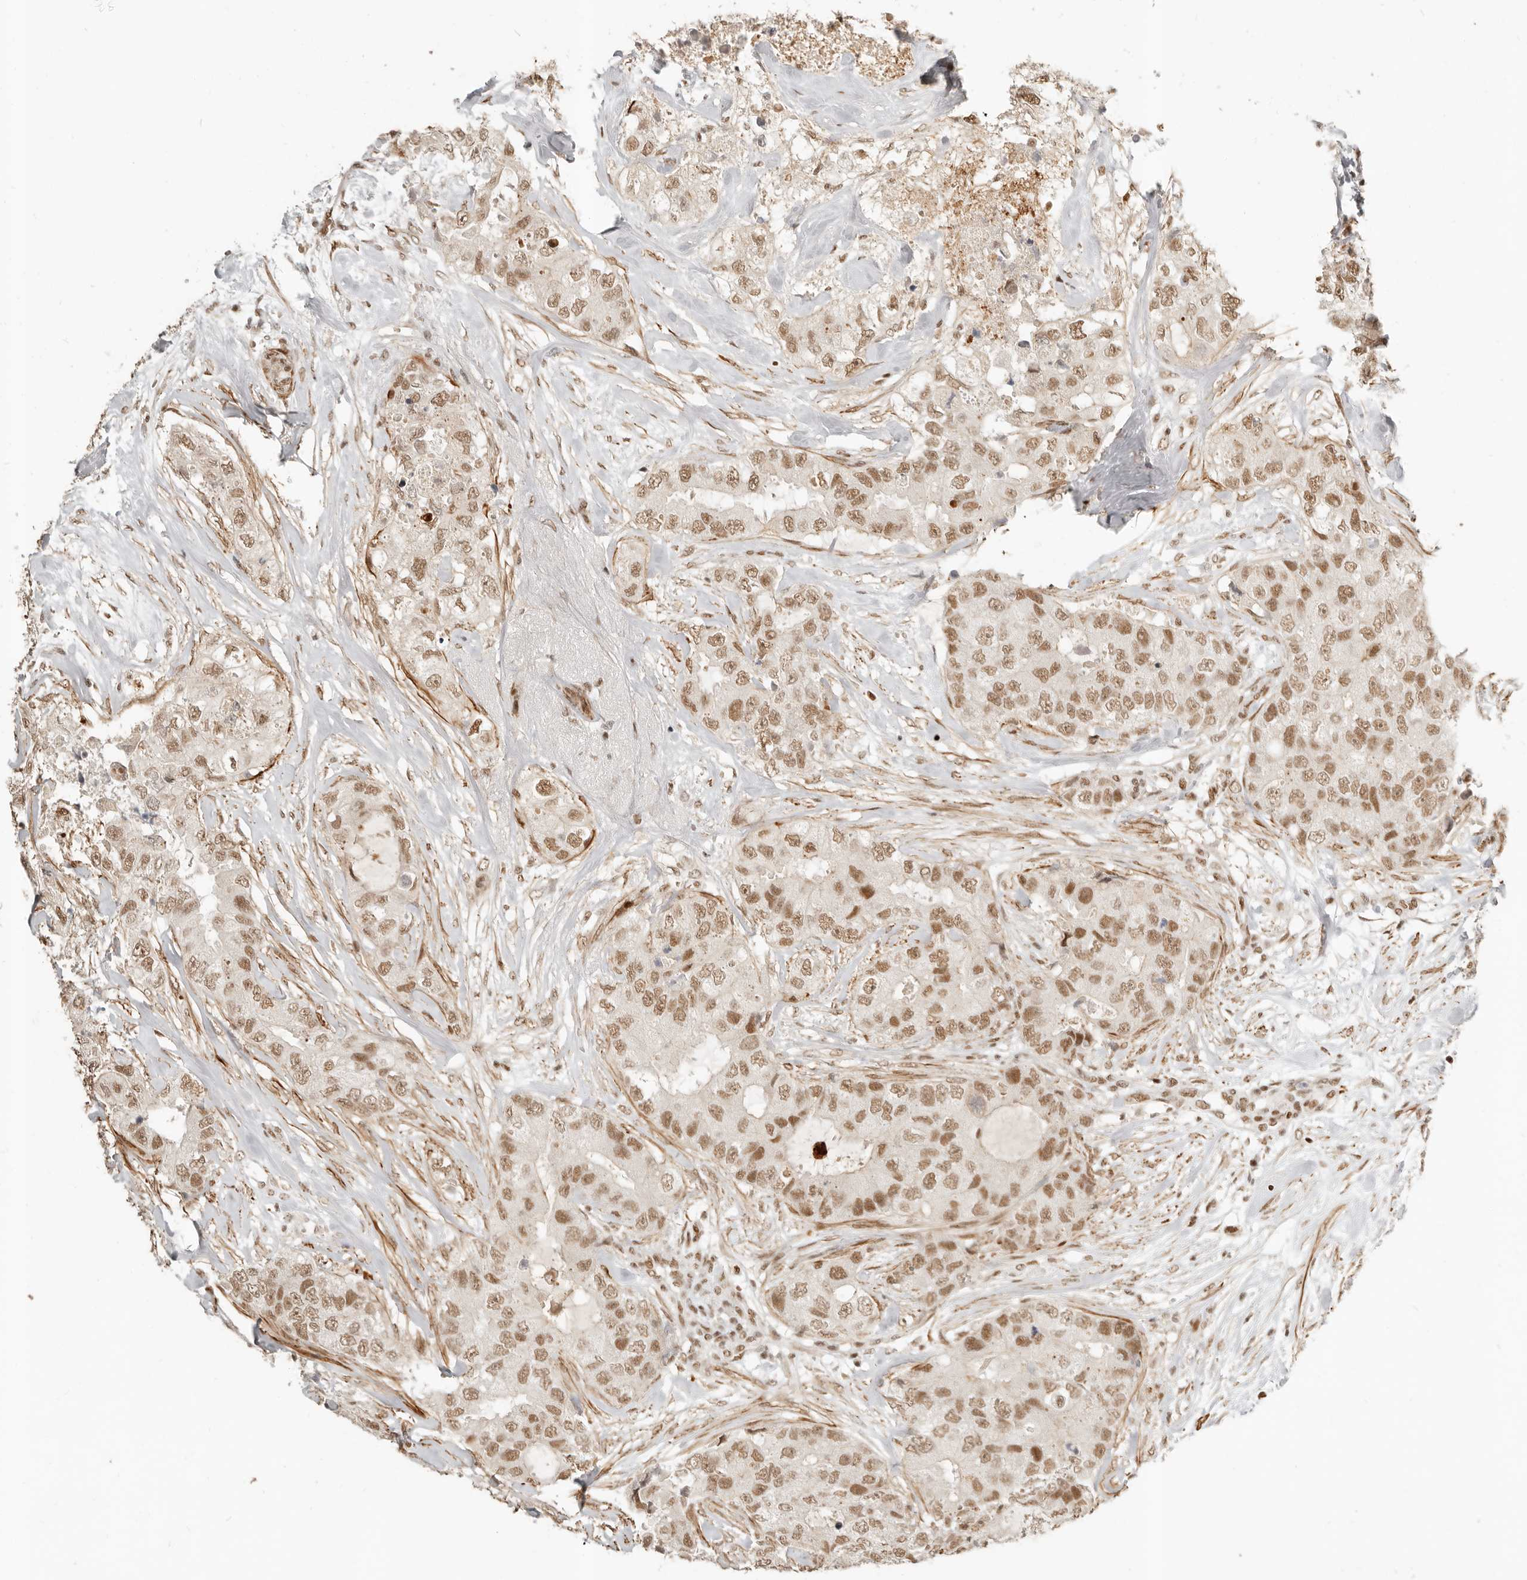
{"staining": {"intensity": "moderate", "quantity": ">75%", "location": "nuclear"}, "tissue": "breast cancer", "cell_type": "Tumor cells", "image_type": "cancer", "snomed": [{"axis": "morphology", "description": "Duct carcinoma"}, {"axis": "topography", "description": "Breast"}], "caption": "Immunohistochemical staining of human breast infiltrating ductal carcinoma shows moderate nuclear protein positivity in about >75% of tumor cells. The staining was performed using DAB, with brown indicating positive protein expression. Nuclei are stained blue with hematoxylin.", "gene": "GABPA", "patient": {"sex": "female", "age": 62}}